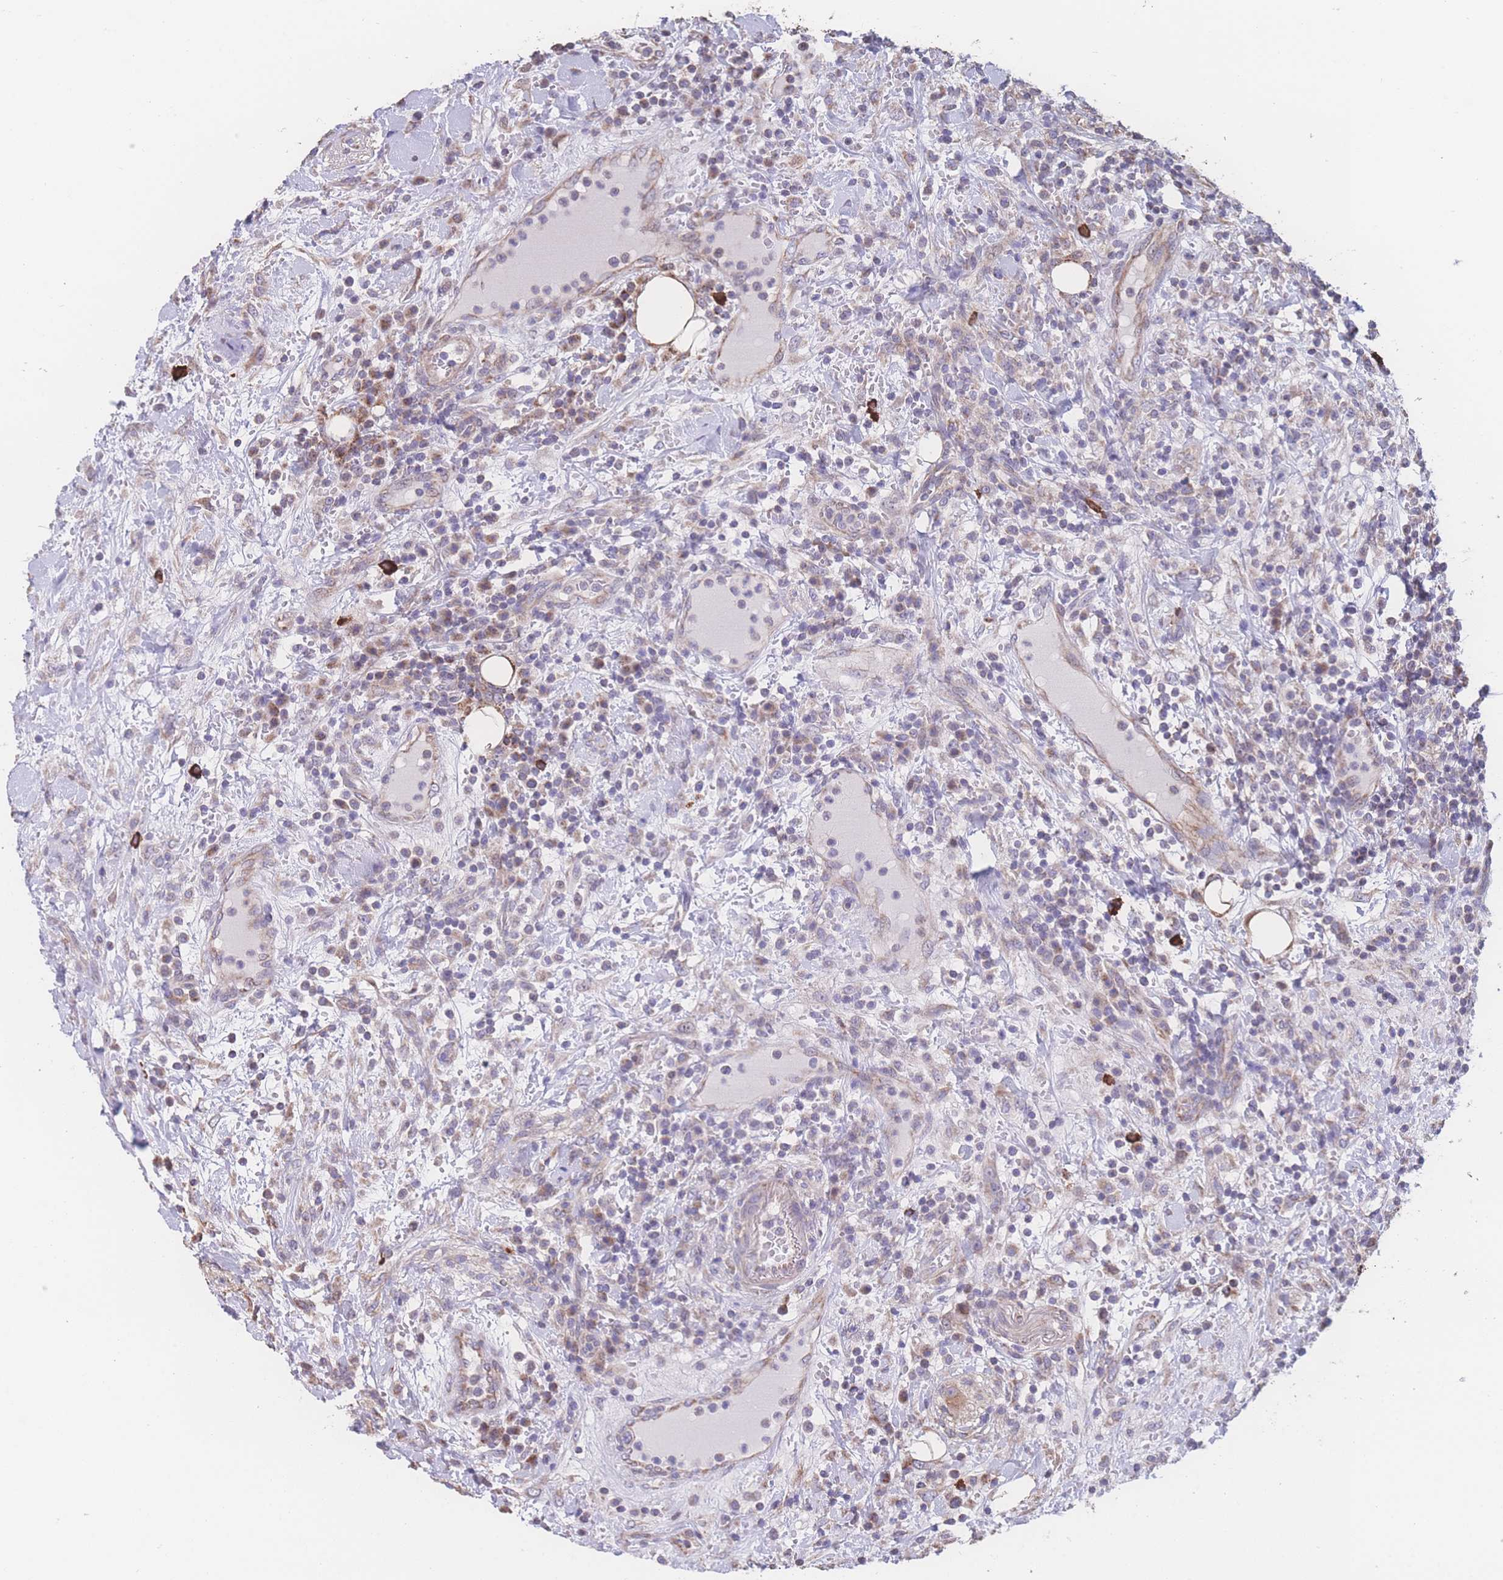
{"staining": {"intensity": "negative", "quantity": "none", "location": "none"}, "tissue": "lymphoma", "cell_type": "Tumor cells", "image_type": "cancer", "snomed": [{"axis": "morphology", "description": "Malignant lymphoma, non-Hodgkin's type, High grade"}, {"axis": "topography", "description": "Colon"}], "caption": "Immunohistochemical staining of human lymphoma demonstrates no significant positivity in tumor cells.", "gene": "SGSM3", "patient": {"sex": "female", "age": 53}}